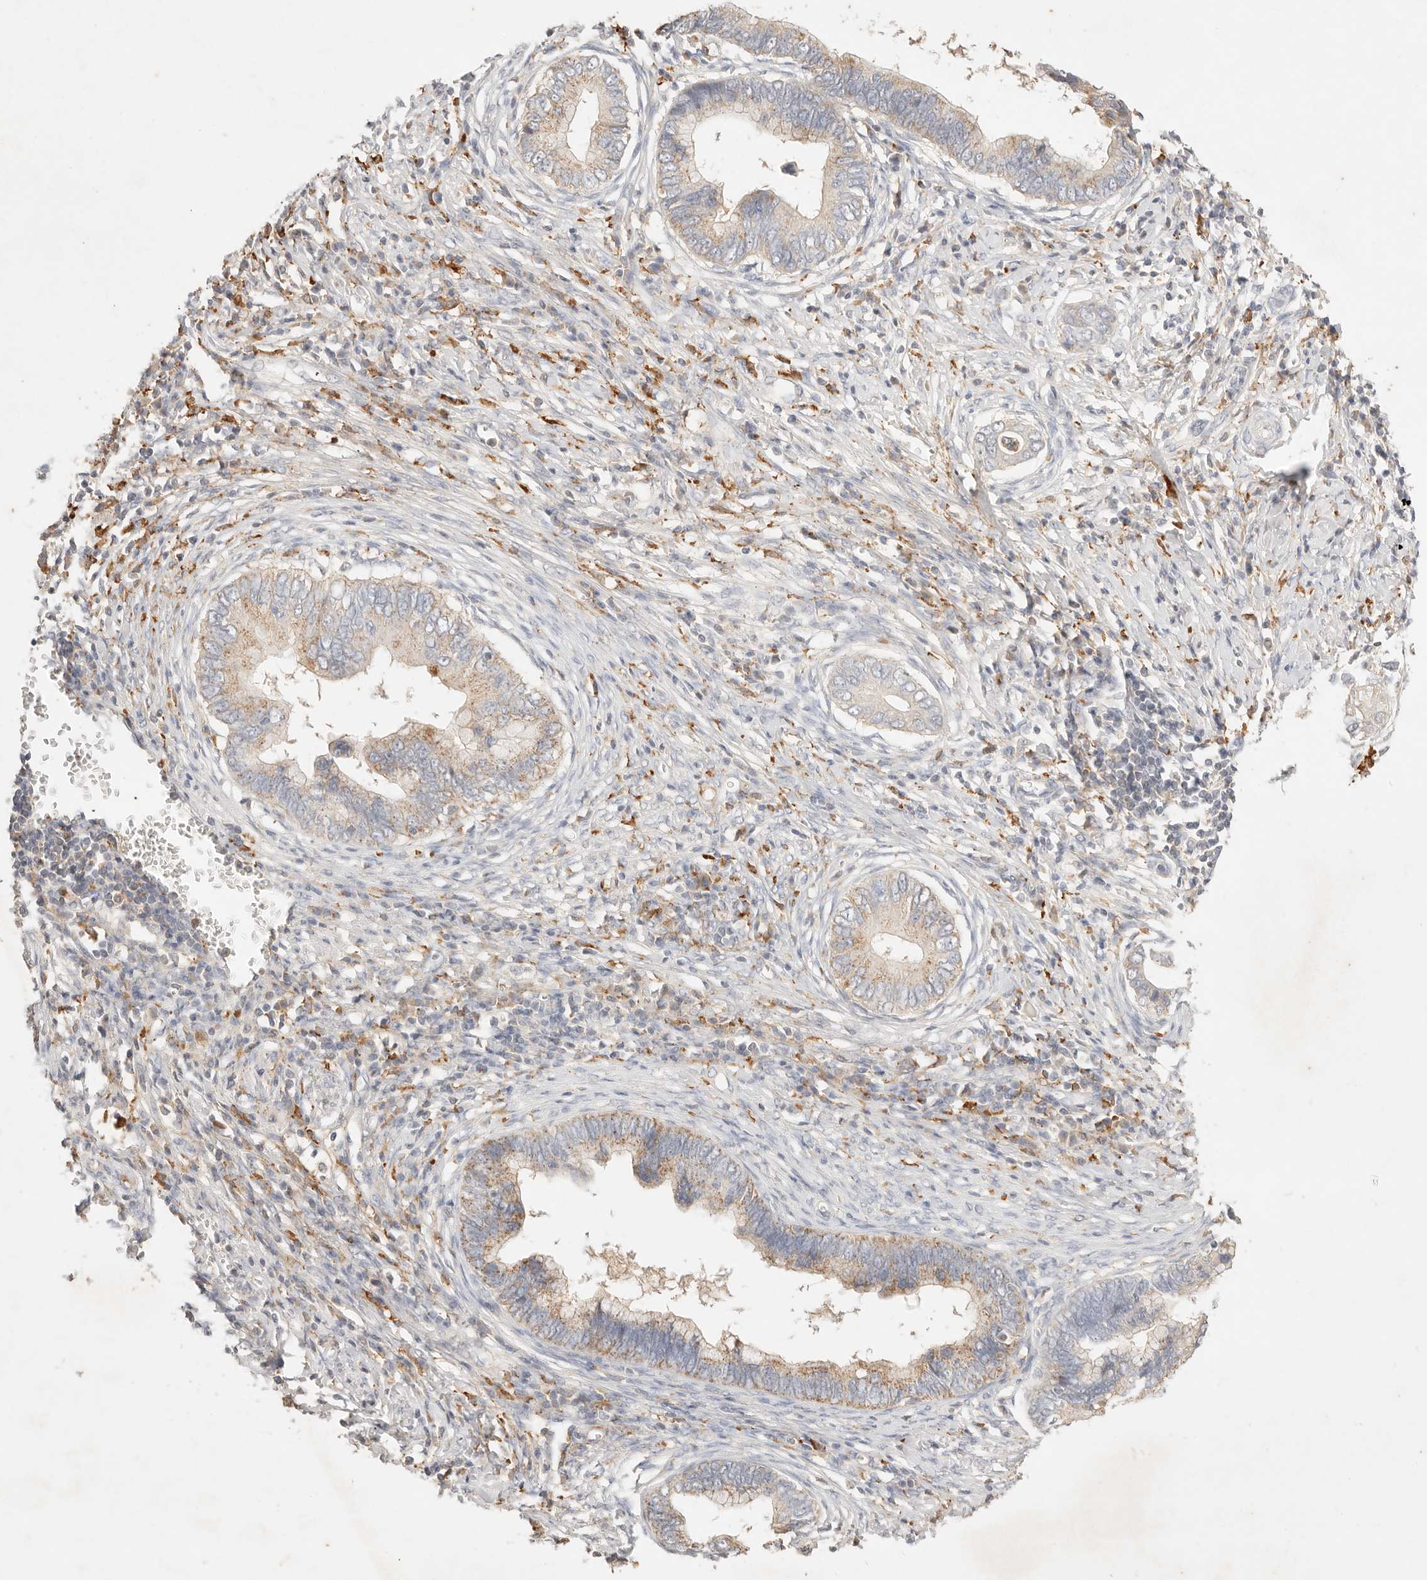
{"staining": {"intensity": "moderate", "quantity": "<25%", "location": "cytoplasmic/membranous"}, "tissue": "cervical cancer", "cell_type": "Tumor cells", "image_type": "cancer", "snomed": [{"axis": "morphology", "description": "Adenocarcinoma, NOS"}, {"axis": "topography", "description": "Cervix"}], "caption": "Immunohistochemical staining of human cervical cancer (adenocarcinoma) displays low levels of moderate cytoplasmic/membranous staining in approximately <25% of tumor cells.", "gene": "HK2", "patient": {"sex": "female", "age": 44}}